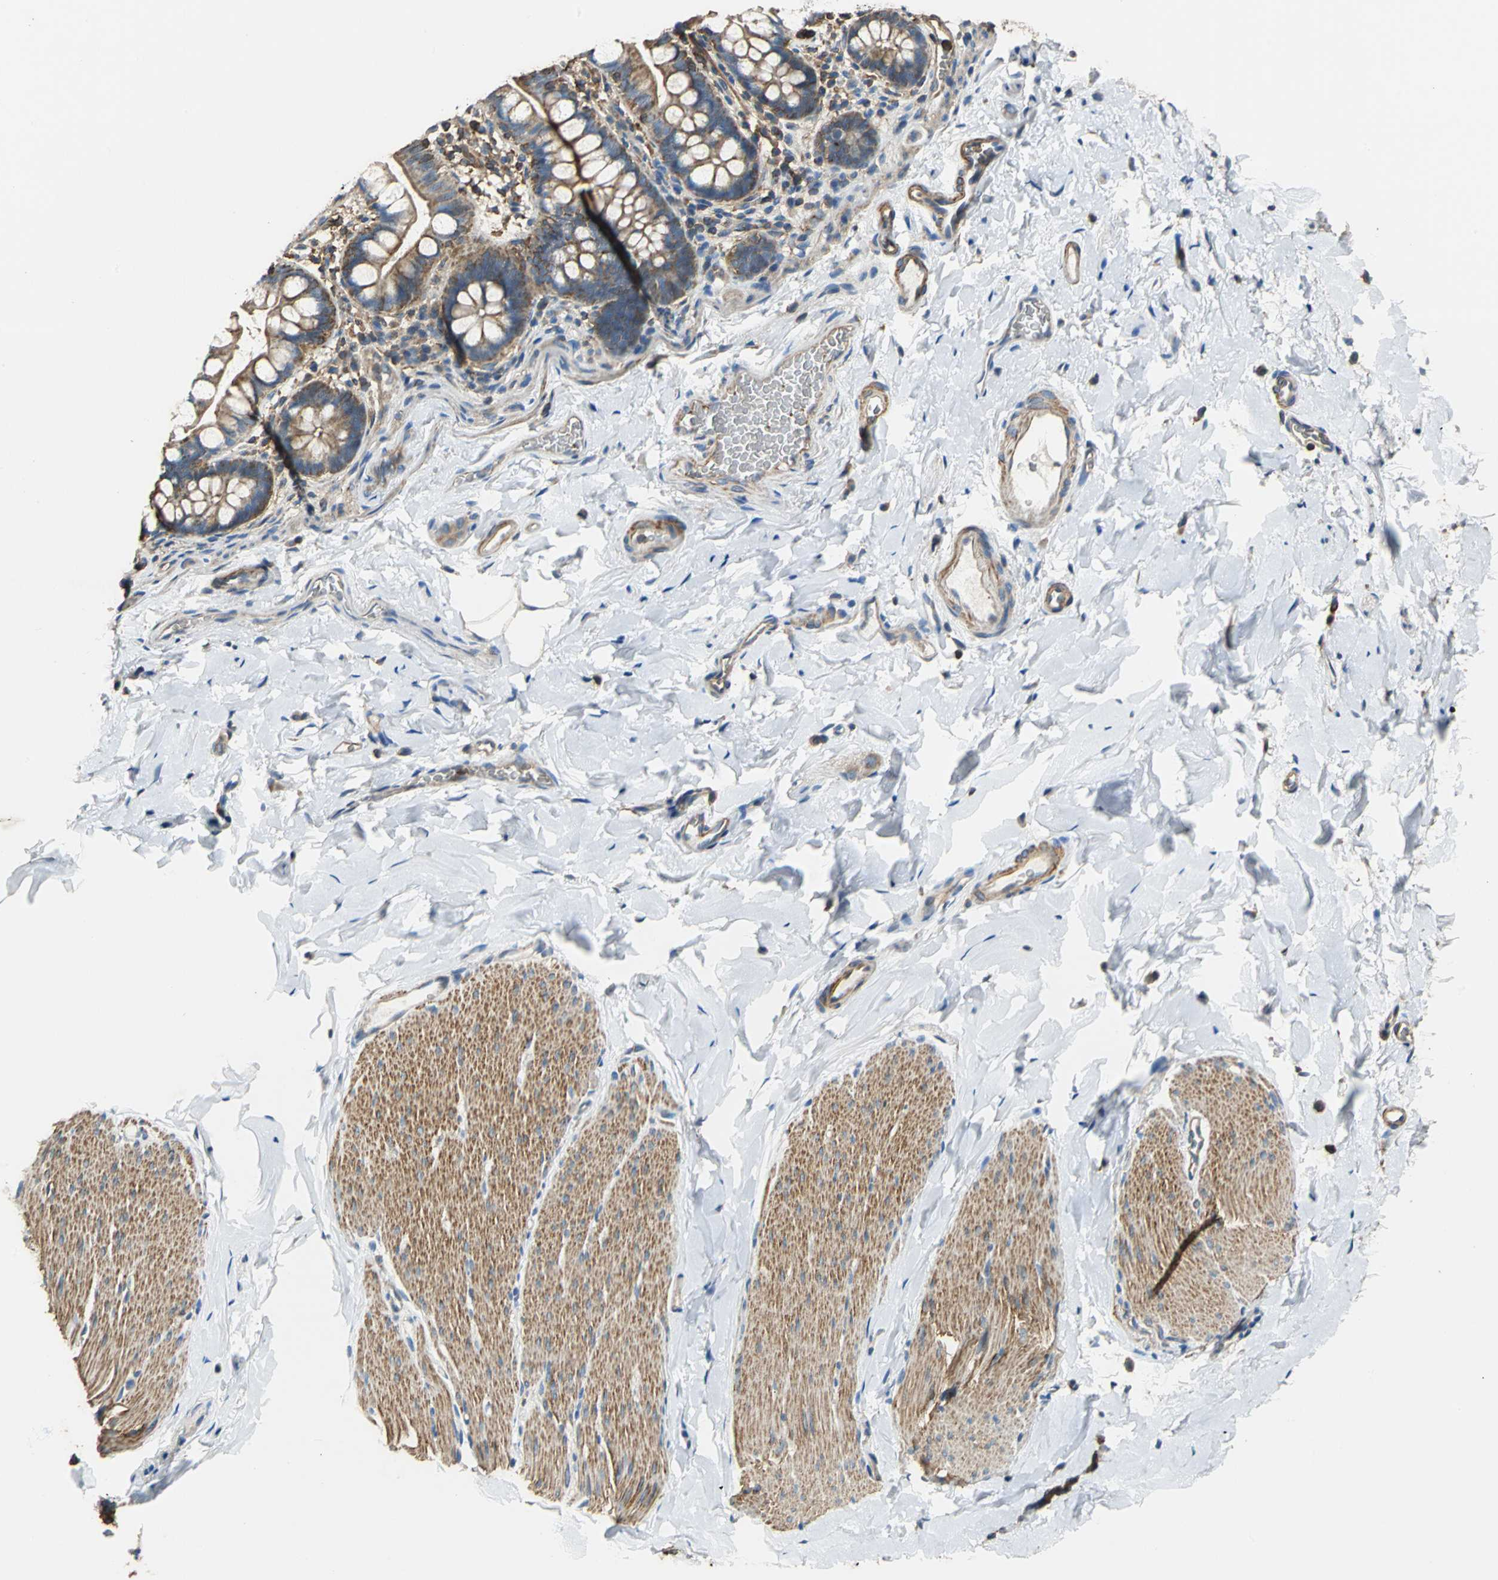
{"staining": {"intensity": "strong", "quantity": ">75%", "location": "cytoplasmic/membranous"}, "tissue": "small intestine", "cell_type": "Glandular cells", "image_type": "normal", "snomed": [{"axis": "morphology", "description": "Normal tissue, NOS"}, {"axis": "topography", "description": "Small intestine"}], "caption": "Immunohistochemistry (IHC) histopathology image of benign human small intestine stained for a protein (brown), which displays high levels of strong cytoplasmic/membranous positivity in about >75% of glandular cells.", "gene": "PARVA", "patient": {"sex": "female", "age": 58}}